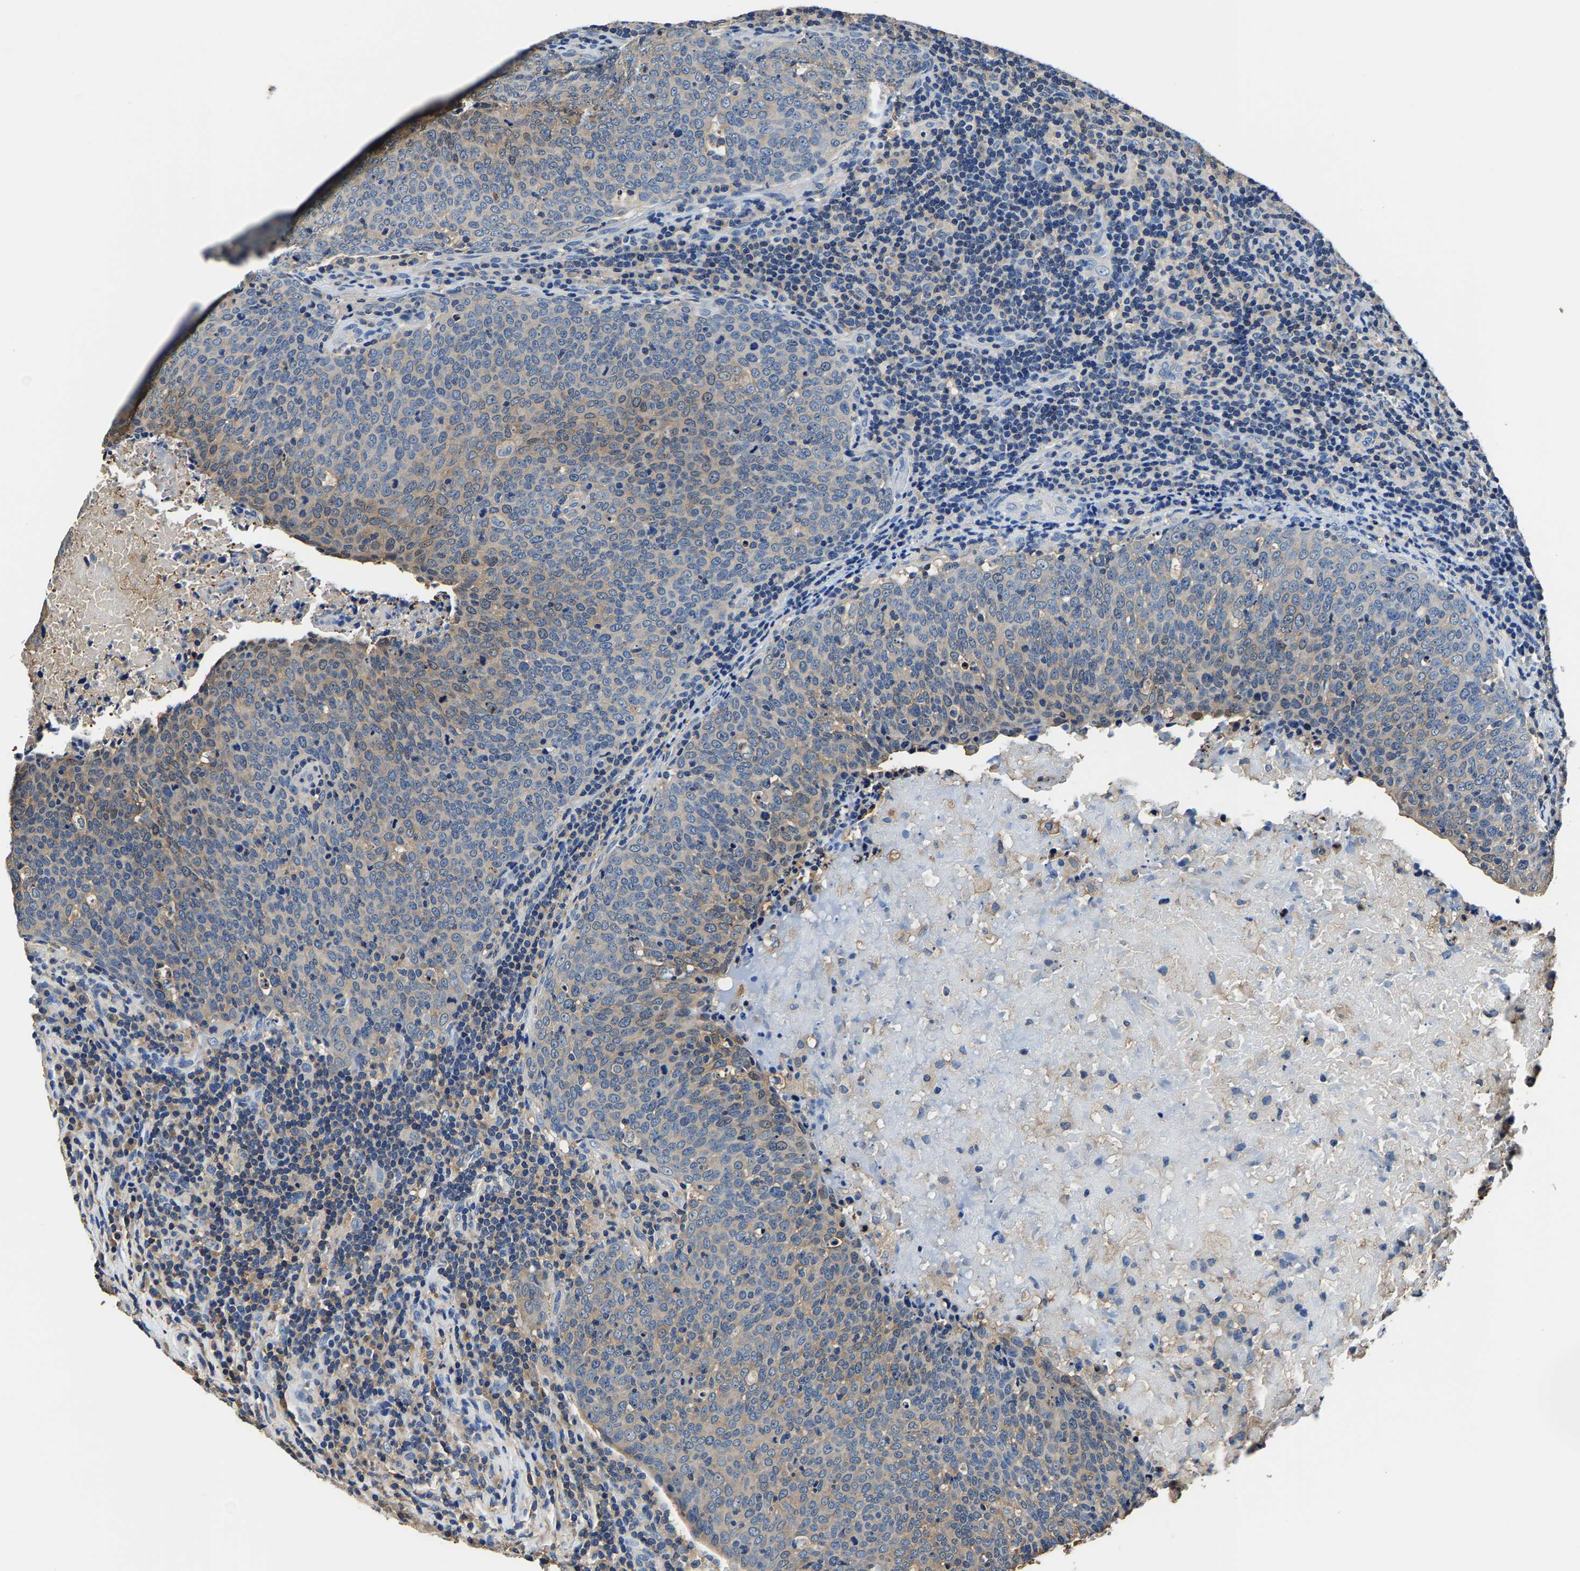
{"staining": {"intensity": "weak", "quantity": "25%-75%", "location": "cytoplasmic/membranous"}, "tissue": "head and neck cancer", "cell_type": "Tumor cells", "image_type": "cancer", "snomed": [{"axis": "morphology", "description": "Squamous cell carcinoma, NOS"}, {"axis": "morphology", "description": "Squamous cell carcinoma, metastatic, NOS"}, {"axis": "topography", "description": "Lymph node"}, {"axis": "topography", "description": "Head-Neck"}], "caption": "Protein positivity by IHC reveals weak cytoplasmic/membranous staining in about 25%-75% of tumor cells in head and neck squamous cell carcinoma.", "gene": "ALDOB", "patient": {"sex": "male", "age": 62}}